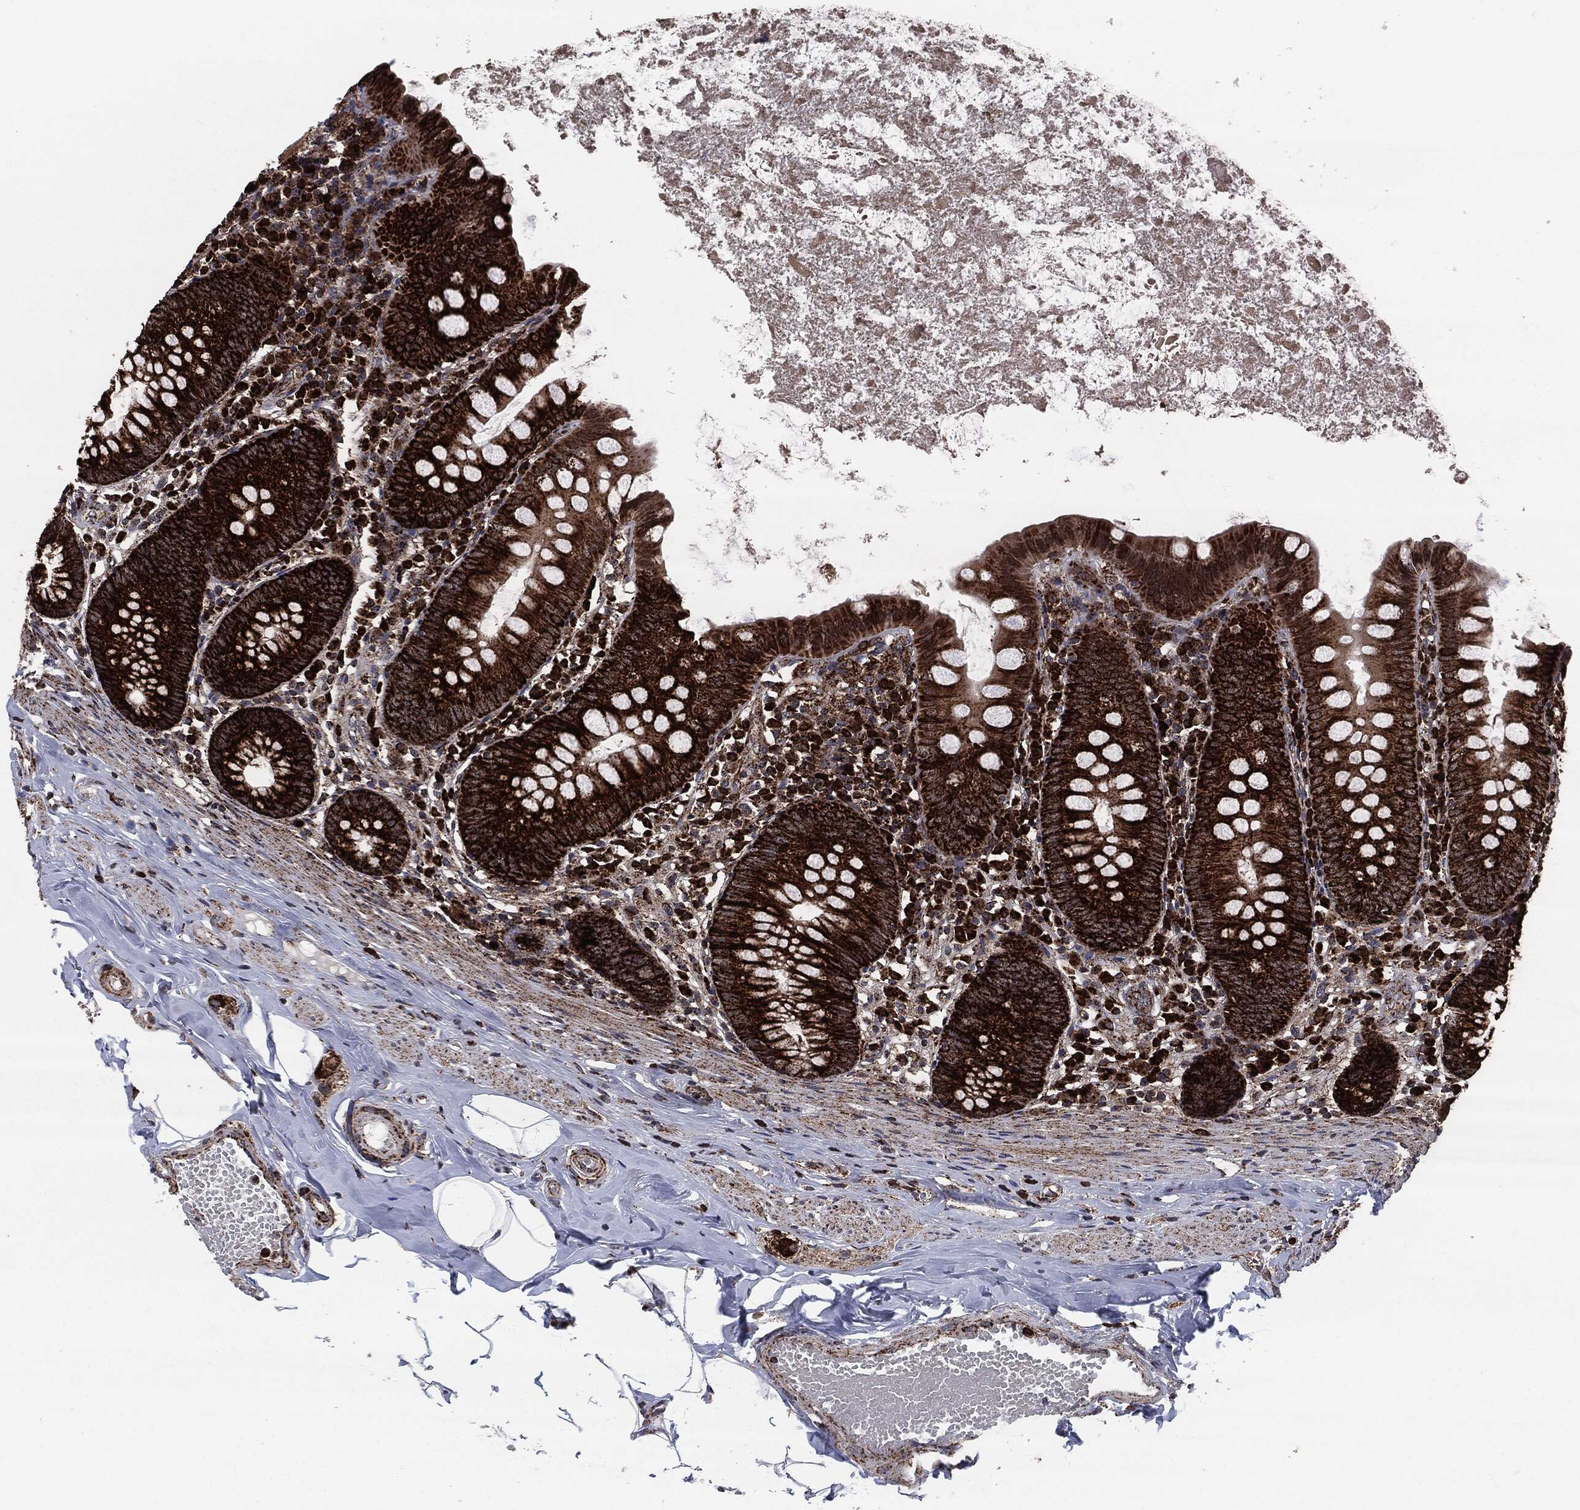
{"staining": {"intensity": "strong", "quantity": ">75%", "location": "cytoplasmic/membranous"}, "tissue": "appendix", "cell_type": "Glandular cells", "image_type": "normal", "snomed": [{"axis": "morphology", "description": "Normal tissue, NOS"}, {"axis": "topography", "description": "Appendix"}], "caption": "Approximately >75% of glandular cells in benign appendix show strong cytoplasmic/membranous protein staining as visualized by brown immunohistochemical staining.", "gene": "FH", "patient": {"sex": "female", "age": 82}}